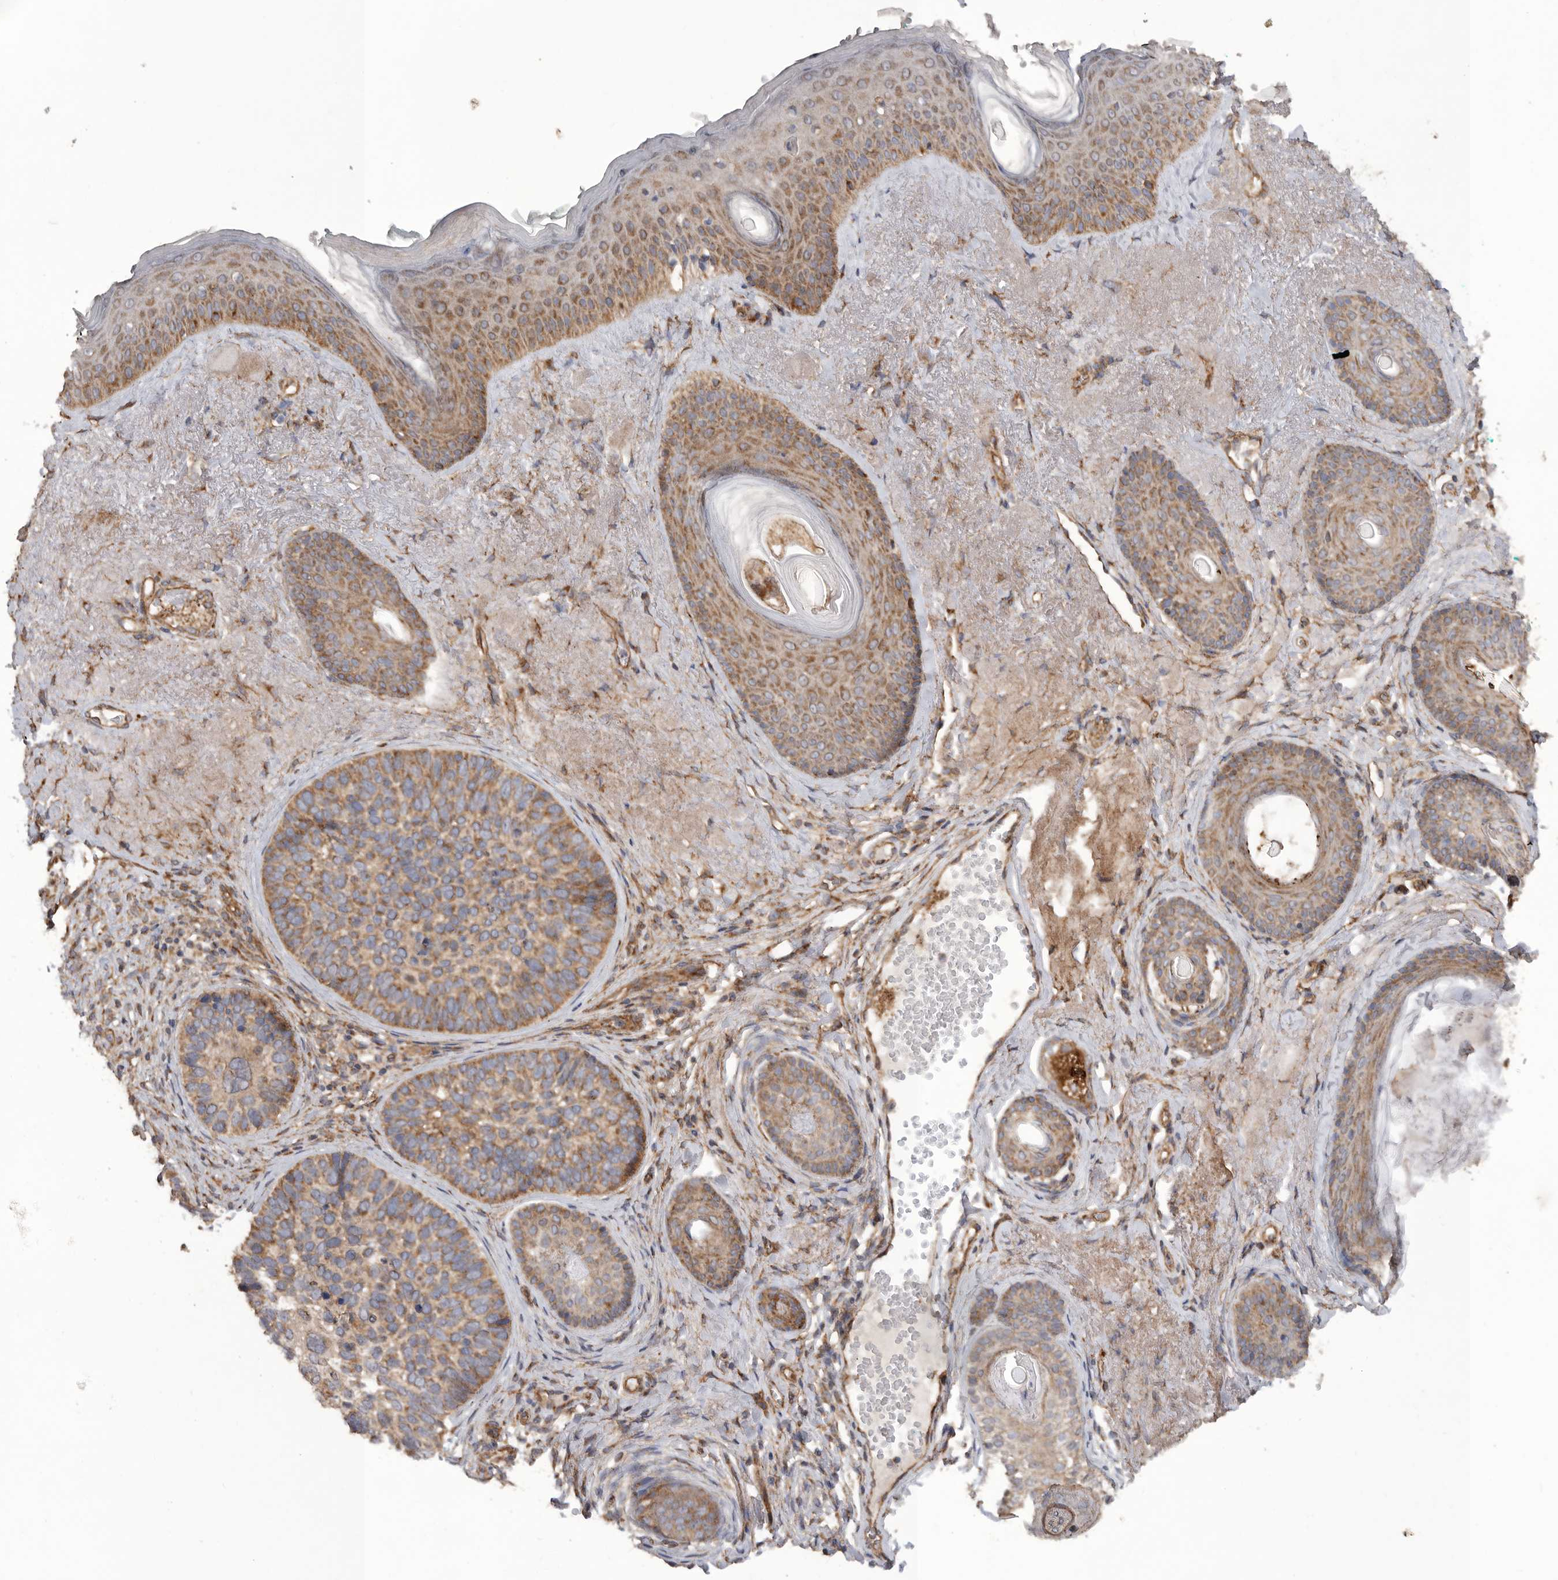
{"staining": {"intensity": "moderate", "quantity": ">75%", "location": "cytoplasmic/membranous"}, "tissue": "skin cancer", "cell_type": "Tumor cells", "image_type": "cancer", "snomed": [{"axis": "morphology", "description": "Basal cell carcinoma"}, {"axis": "topography", "description": "Skin"}], "caption": "Skin cancer tissue reveals moderate cytoplasmic/membranous staining in approximately >75% of tumor cells, visualized by immunohistochemistry.", "gene": "PODXL2", "patient": {"sex": "male", "age": 62}}